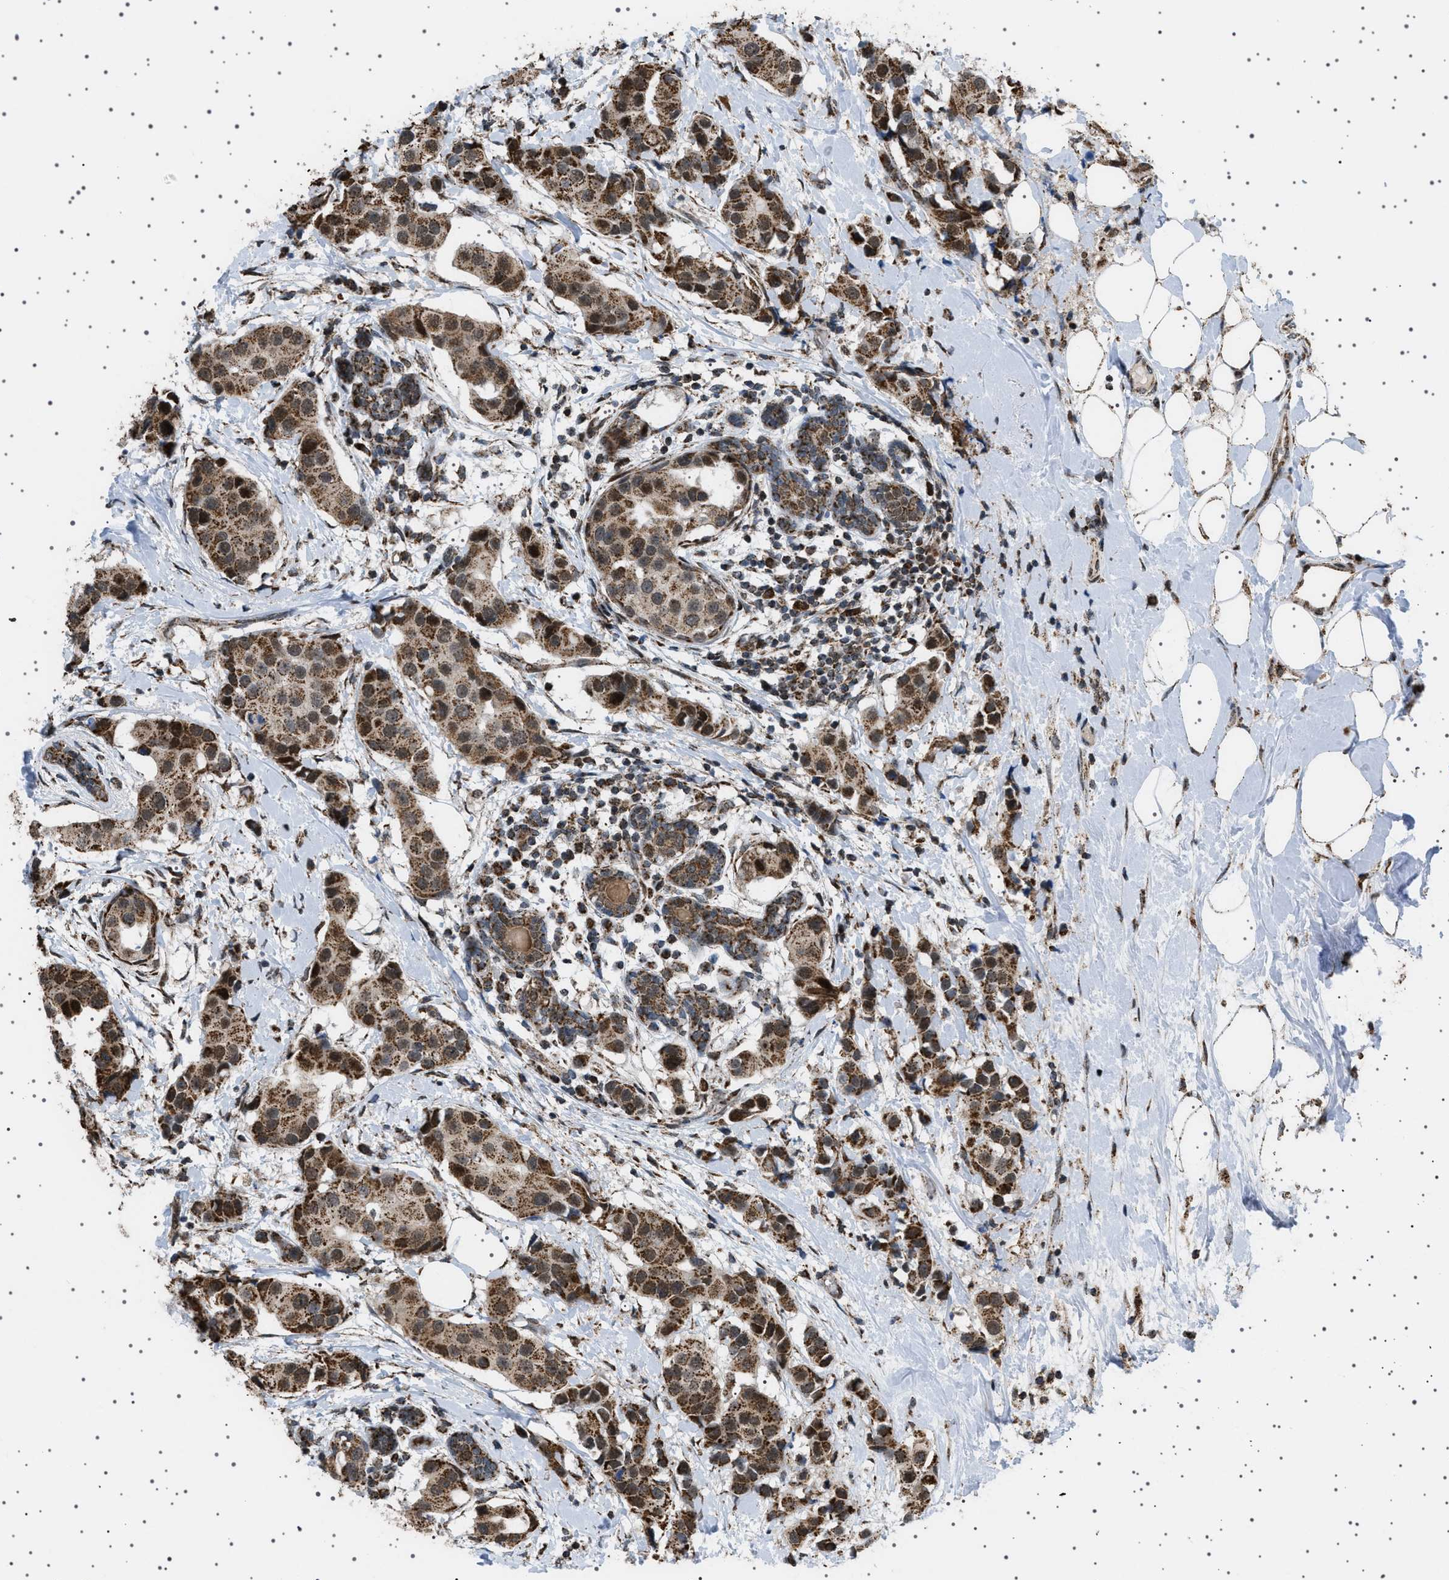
{"staining": {"intensity": "moderate", "quantity": ">75%", "location": "cytoplasmic/membranous,nuclear"}, "tissue": "breast cancer", "cell_type": "Tumor cells", "image_type": "cancer", "snomed": [{"axis": "morphology", "description": "Normal tissue, NOS"}, {"axis": "morphology", "description": "Duct carcinoma"}, {"axis": "topography", "description": "Breast"}], "caption": "IHC of breast cancer displays medium levels of moderate cytoplasmic/membranous and nuclear expression in about >75% of tumor cells.", "gene": "MELK", "patient": {"sex": "female", "age": 39}}